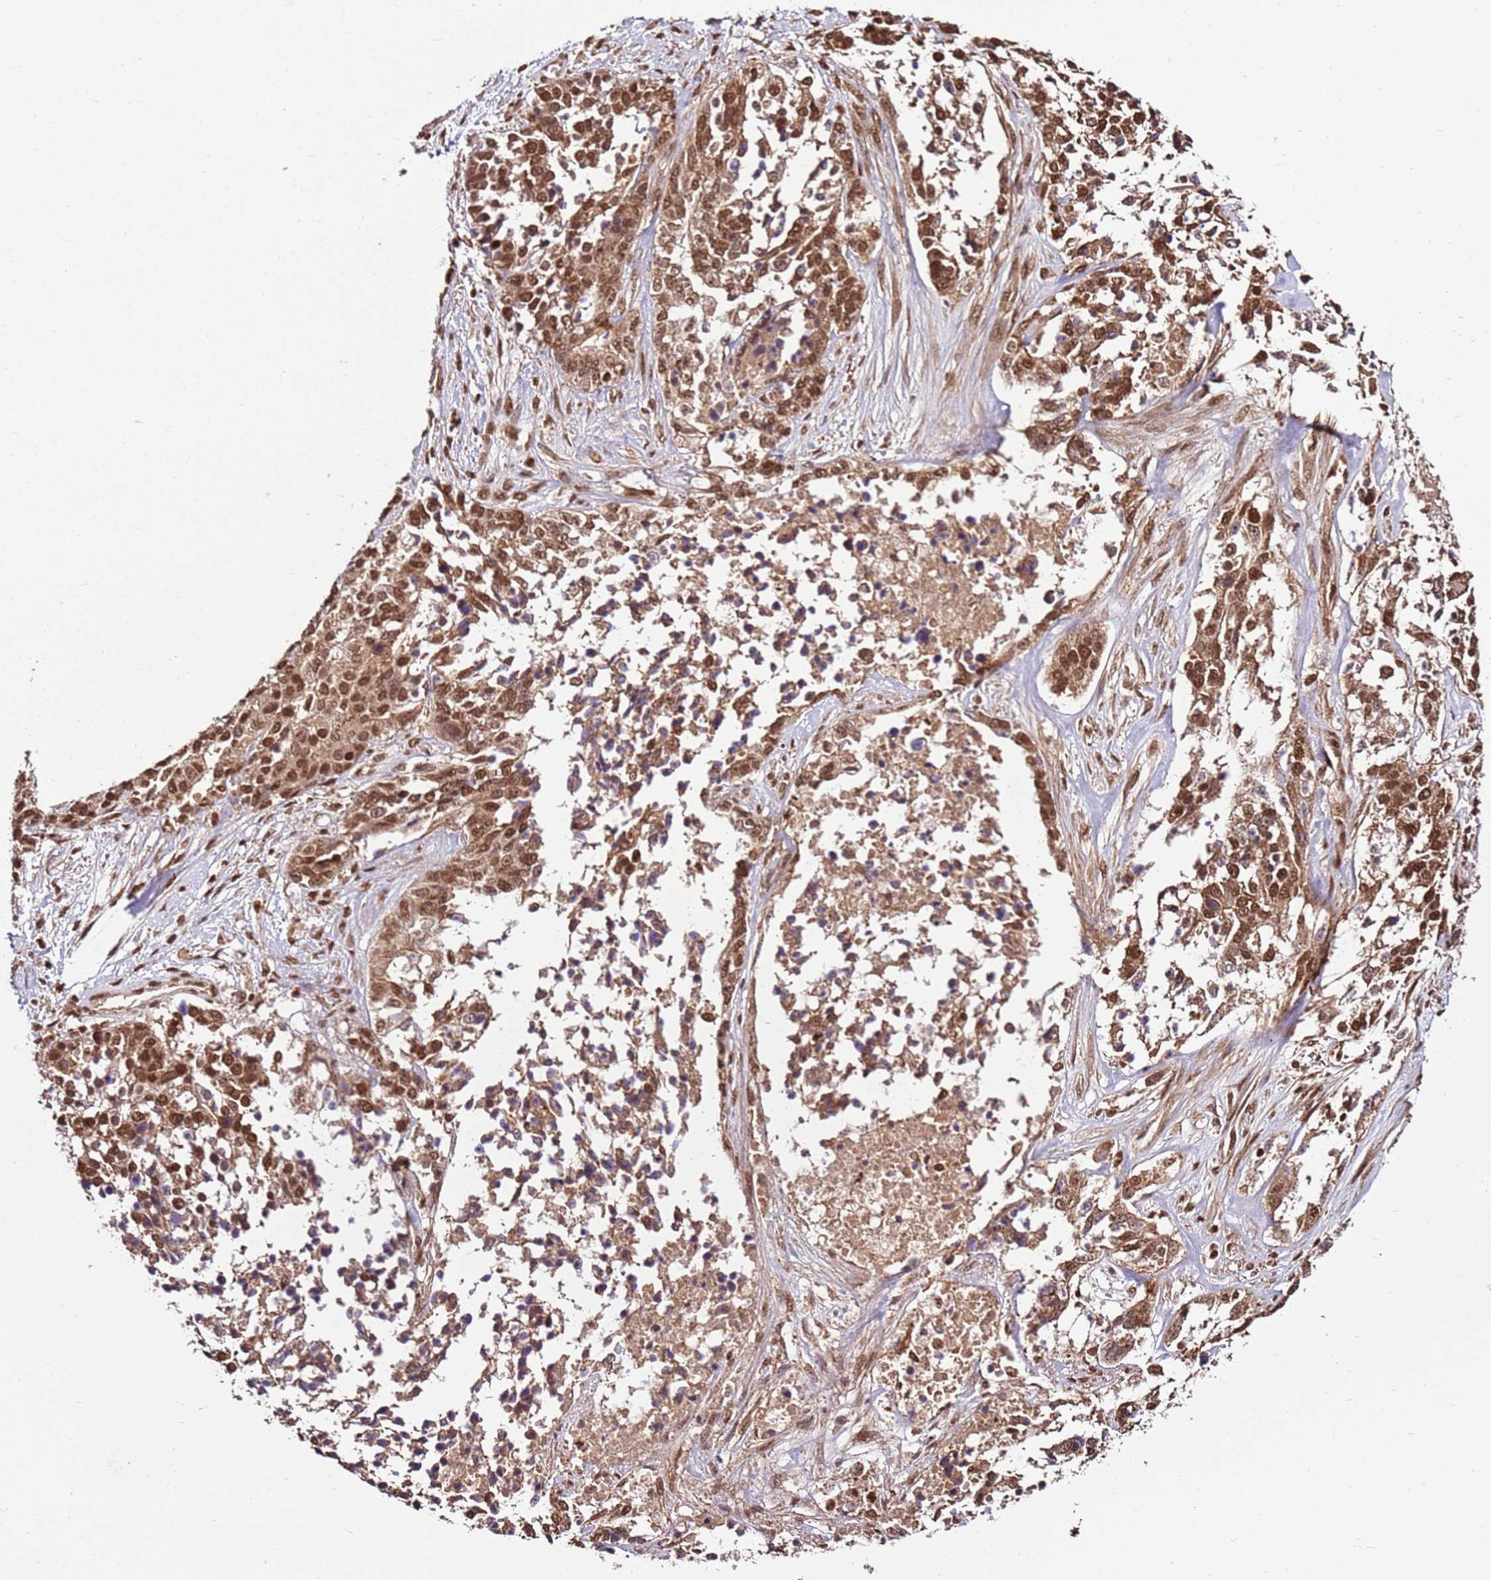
{"staining": {"intensity": "moderate", "quantity": ">75%", "location": "nuclear"}, "tissue": "ovarian cancer", "cell_type": "Tumor cells", "image_type": "cancer", "snomed": [{"axis": "morphology", "description": "Cystadenocarcinoma, serous, NOS"}, {"axis": "topography", "description": "Ovary"}], "caption": "DAB immunohistochemical staining of ovarian cancer reveals moderate nuclear protein staining in approximately >75% of tumor cells.", "gene": "ZBTB12", "patient": {"sex": "female", "age": 44}}